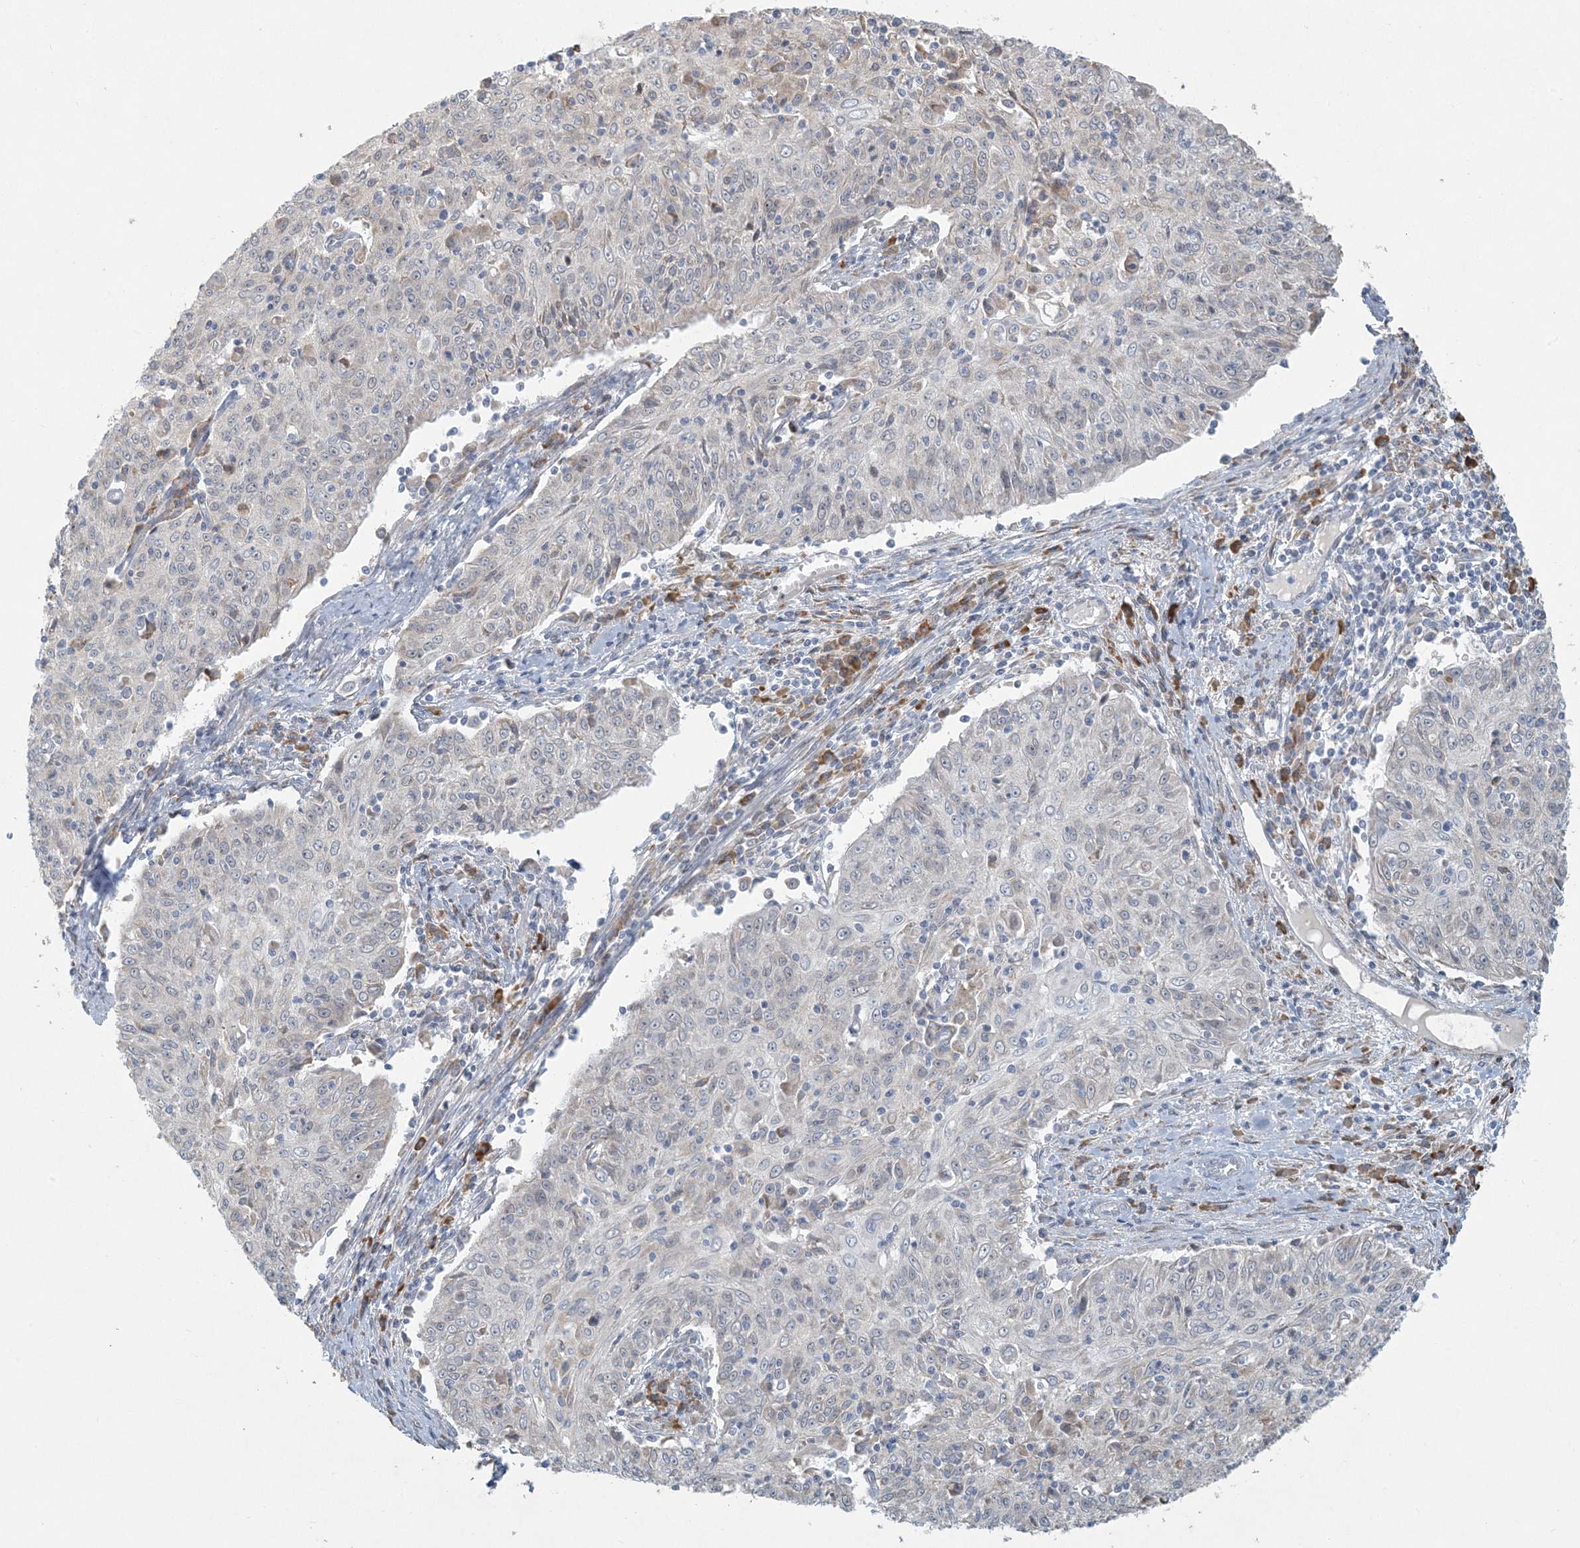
{"staining": {"intensity": "negative", "quantity": "none", "location": "none"}, "tissue": "cervical cancer", "cell_type": "Tumor cells", "image_type": "cancer", "snomed": [{"axis": "morphology", "description": "Squamous cell carcinoma, NOS"}, {"axis": "topography", "description": "Cervix"}], "caption": "The histopathology image reveals no staining of tumor cells in cervical cancer. (Stains: DAB (3,3'-diaminobenzidine) immunohistochemistry with hematoxylin counter stain, Microscopy: brightfield microscopy at high magnification).", "gene": "HACL1", "patient": {"sex": "female", "age": 48}}